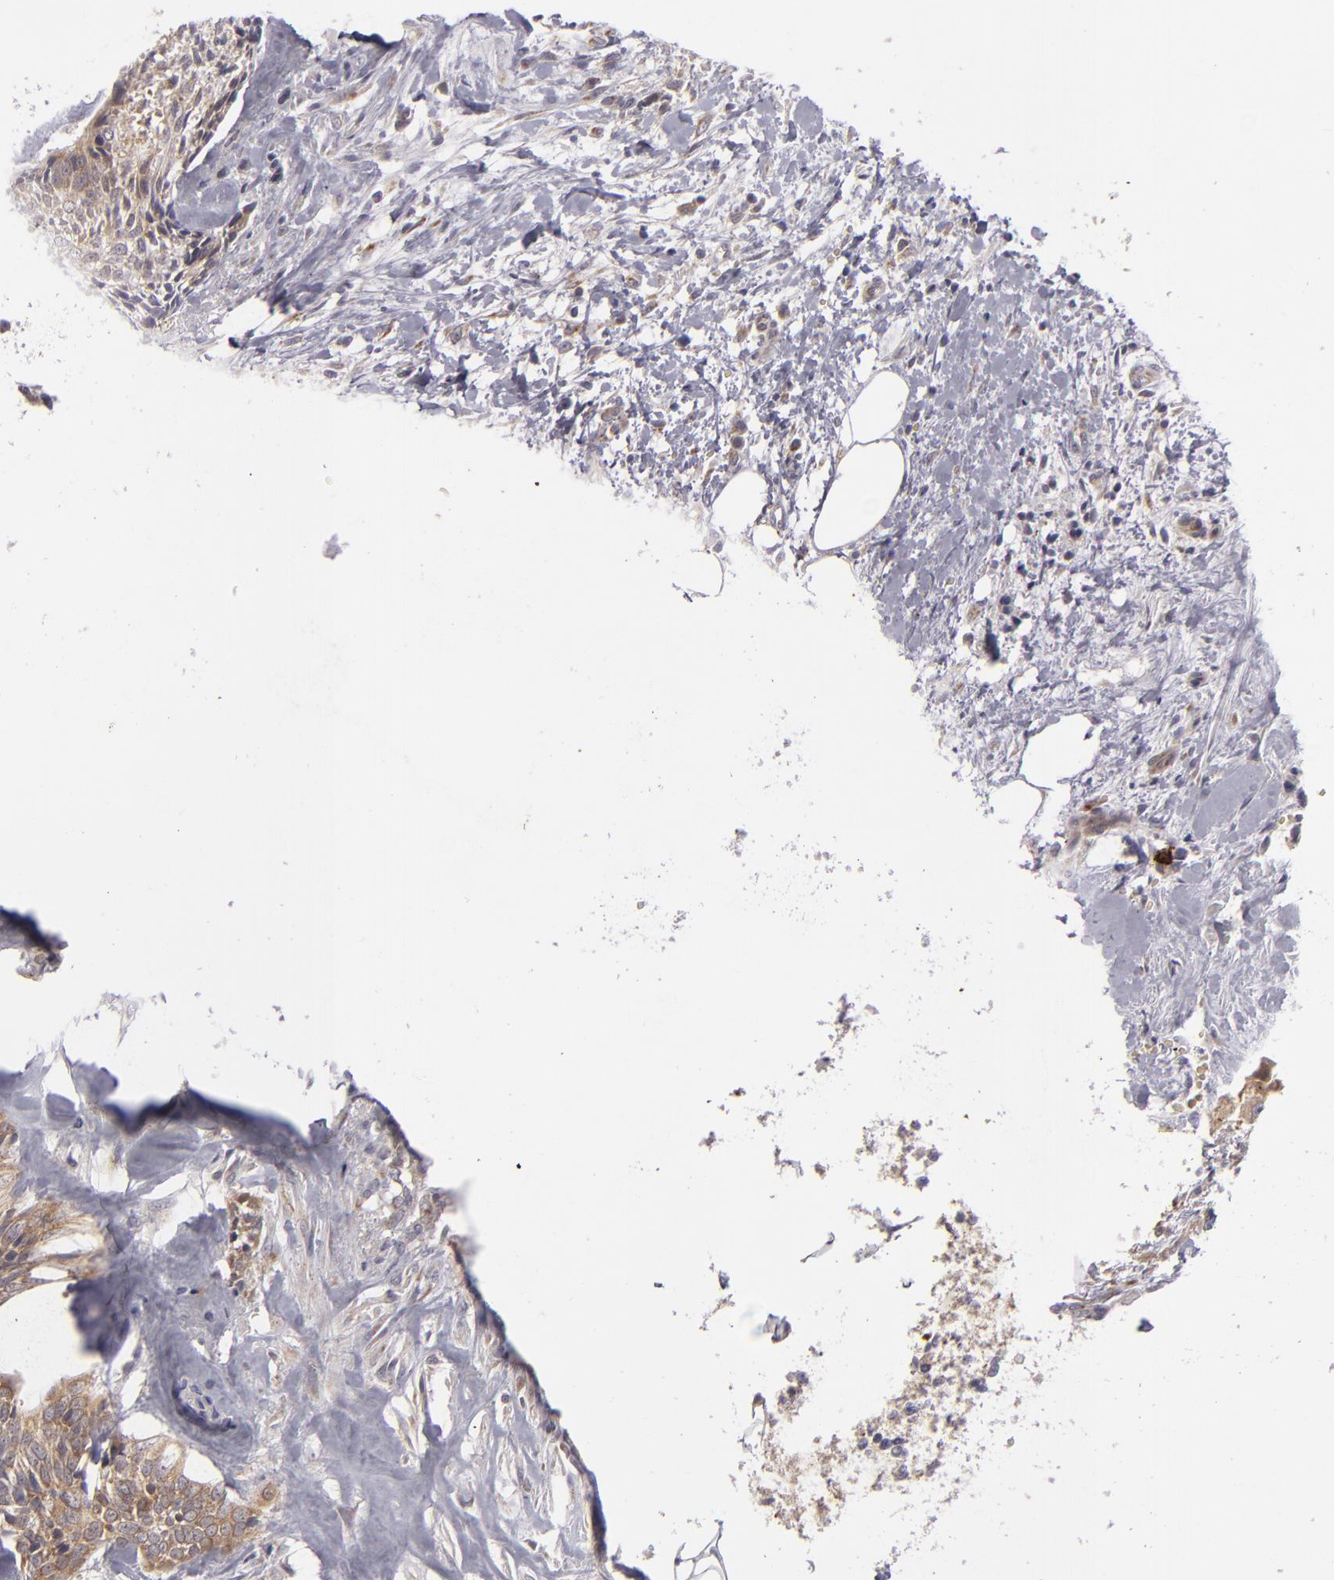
{"staining": {"intensity": "moderate", "quantity": ">75%", "location": "cytoplasmic/membranous"}, "tissue": "head and neck cancer", "cell_type": "Tumor cells", "image_type": "cancer", "snomed": [{"axis": "morphology", "description": "Squamous cell carcinoma, NOS"}, {"axis": "topography", "description": "Salivary gland"}, {"axis": "topography", "description": "Head-Neck"}], "caption": "Human head and neck cancer stained for a protein (brown) demonstrates moderate cytoplasmic/membranous positive expression in about >75% of tumor cells.", "gene": "SH2D4A", "patient": {"sex": "male", "age": 70}}